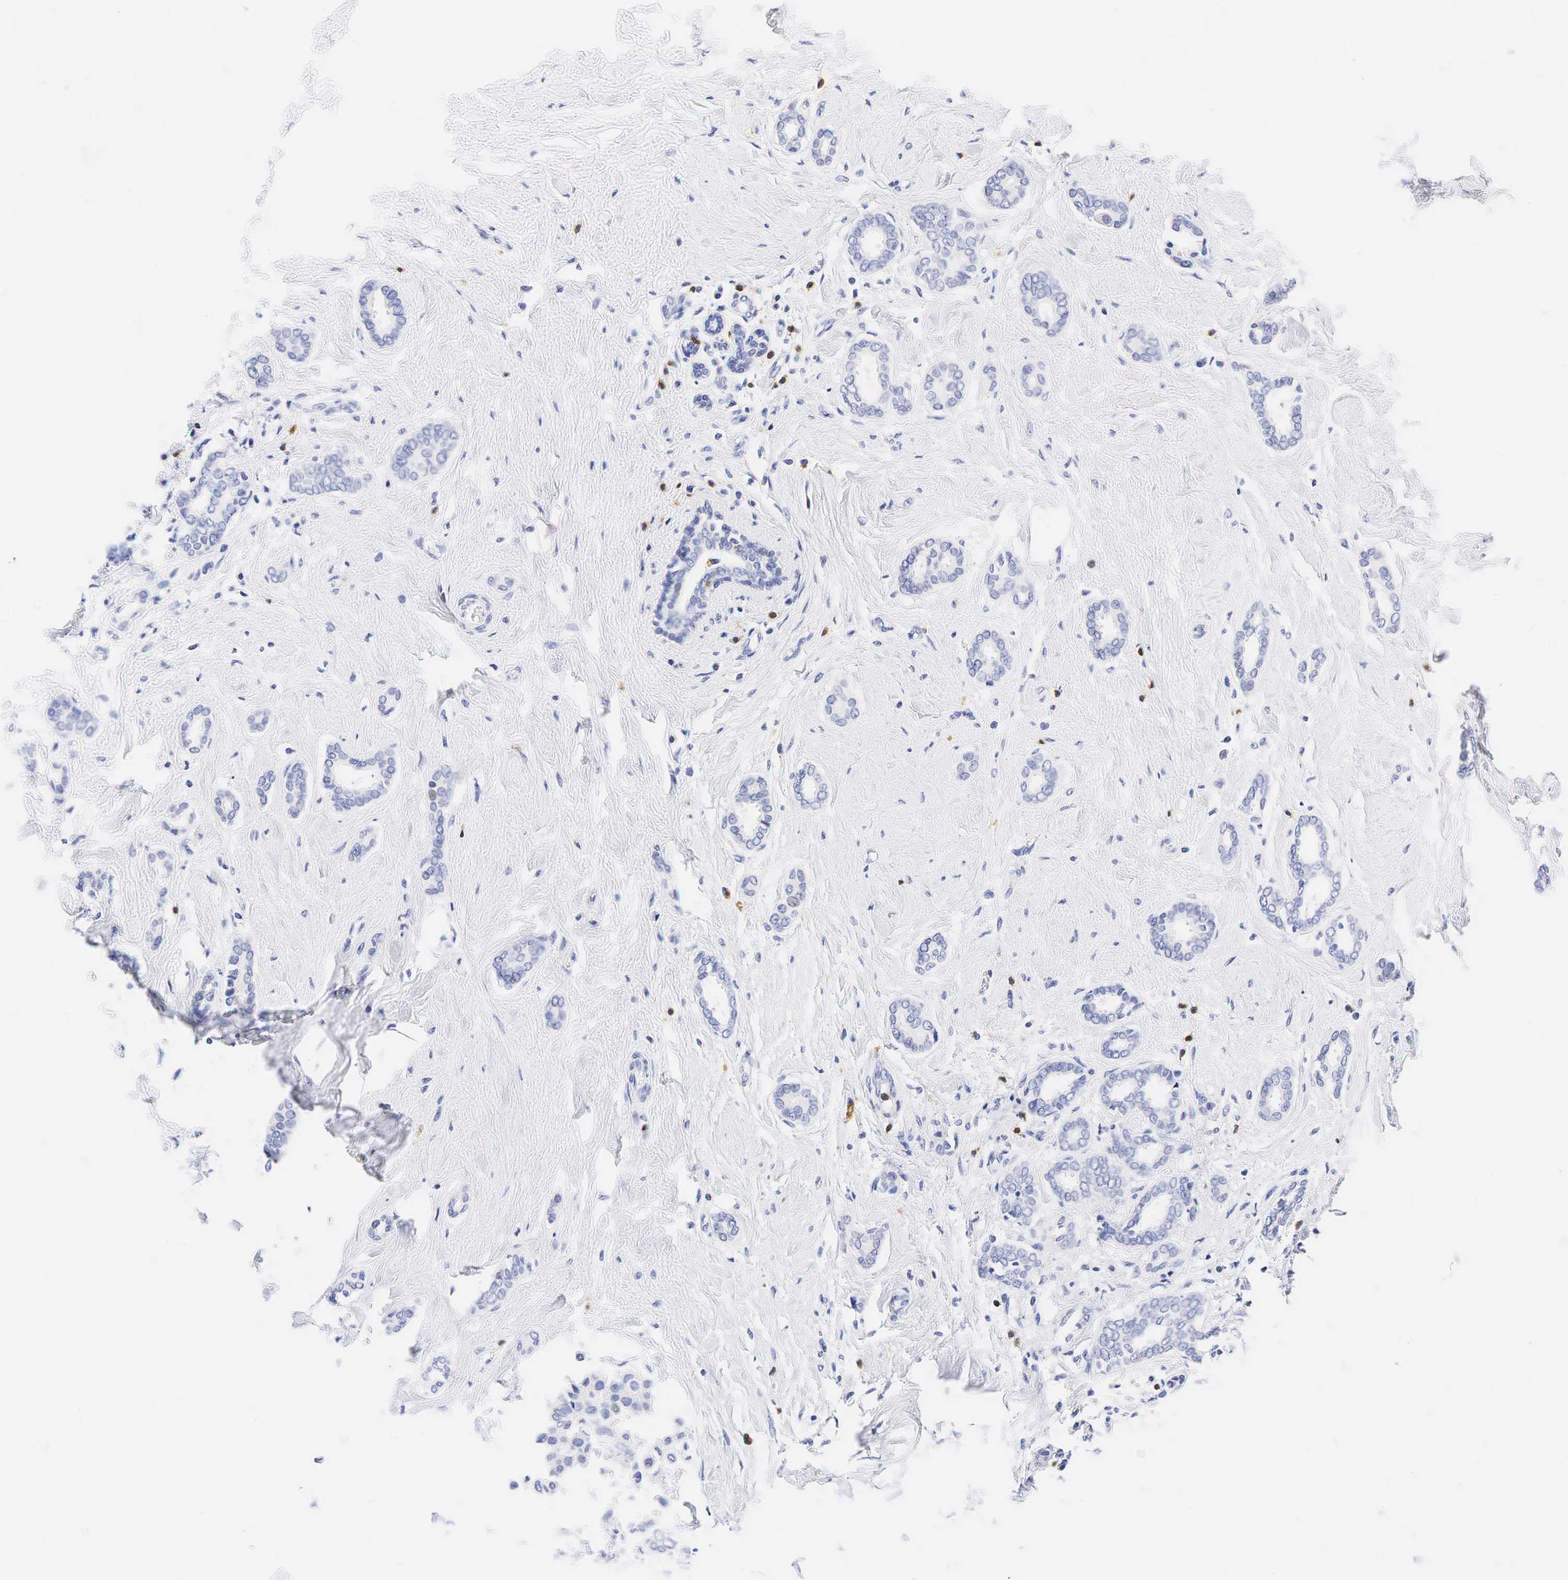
{"staining": {"intensity": "negative", "quantity": "none", "location": "none"}, "tissue": "breast cancer", "cell_type": "Tumor cells", "image_type": "cancer", "snomed": [{"axis": "morphology", "description": "Duct carcinoma"}, {"axis": "topography", "description": "Breast"}], "caption": "Tumor cells show no significant protein staining in breast cancer (invasive ductal carcinoma).", "gene": "CD3E", "patient": {"sex": "female", "age": 50}}